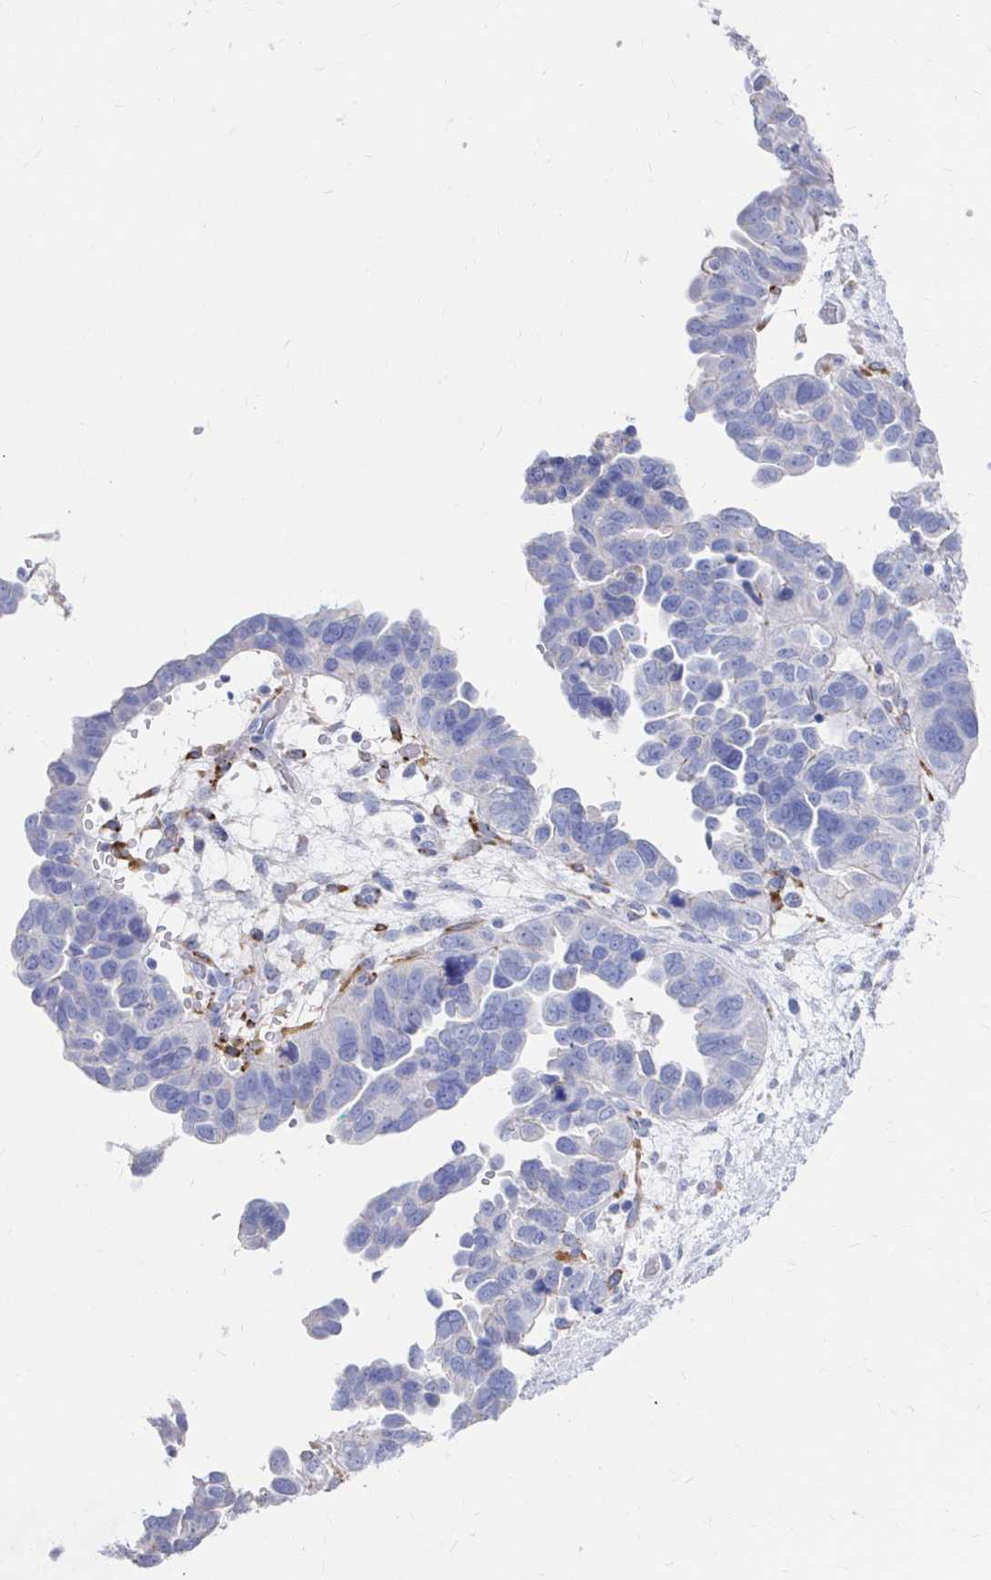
{"staining": {"intensity": "negative", "quantity": "none", "location": "none"}, "tissue": "ovarian cancer", "cell_type": "Tumor cells", "image_type": "cancer", "snomed": [{"axis": "morphology", "description": "Cystadenocarcinoma, serous, NOS"}, {"axis": "topography", "description": "Ovary"}], "caption": "Immunohistochemistry of ovarian cancer shows no positivity in tumor cells. (DAB IHC with hematoxylin counter stain).", "gene": "LAMC3", "patient": {"sex": "female", "age": 64}}